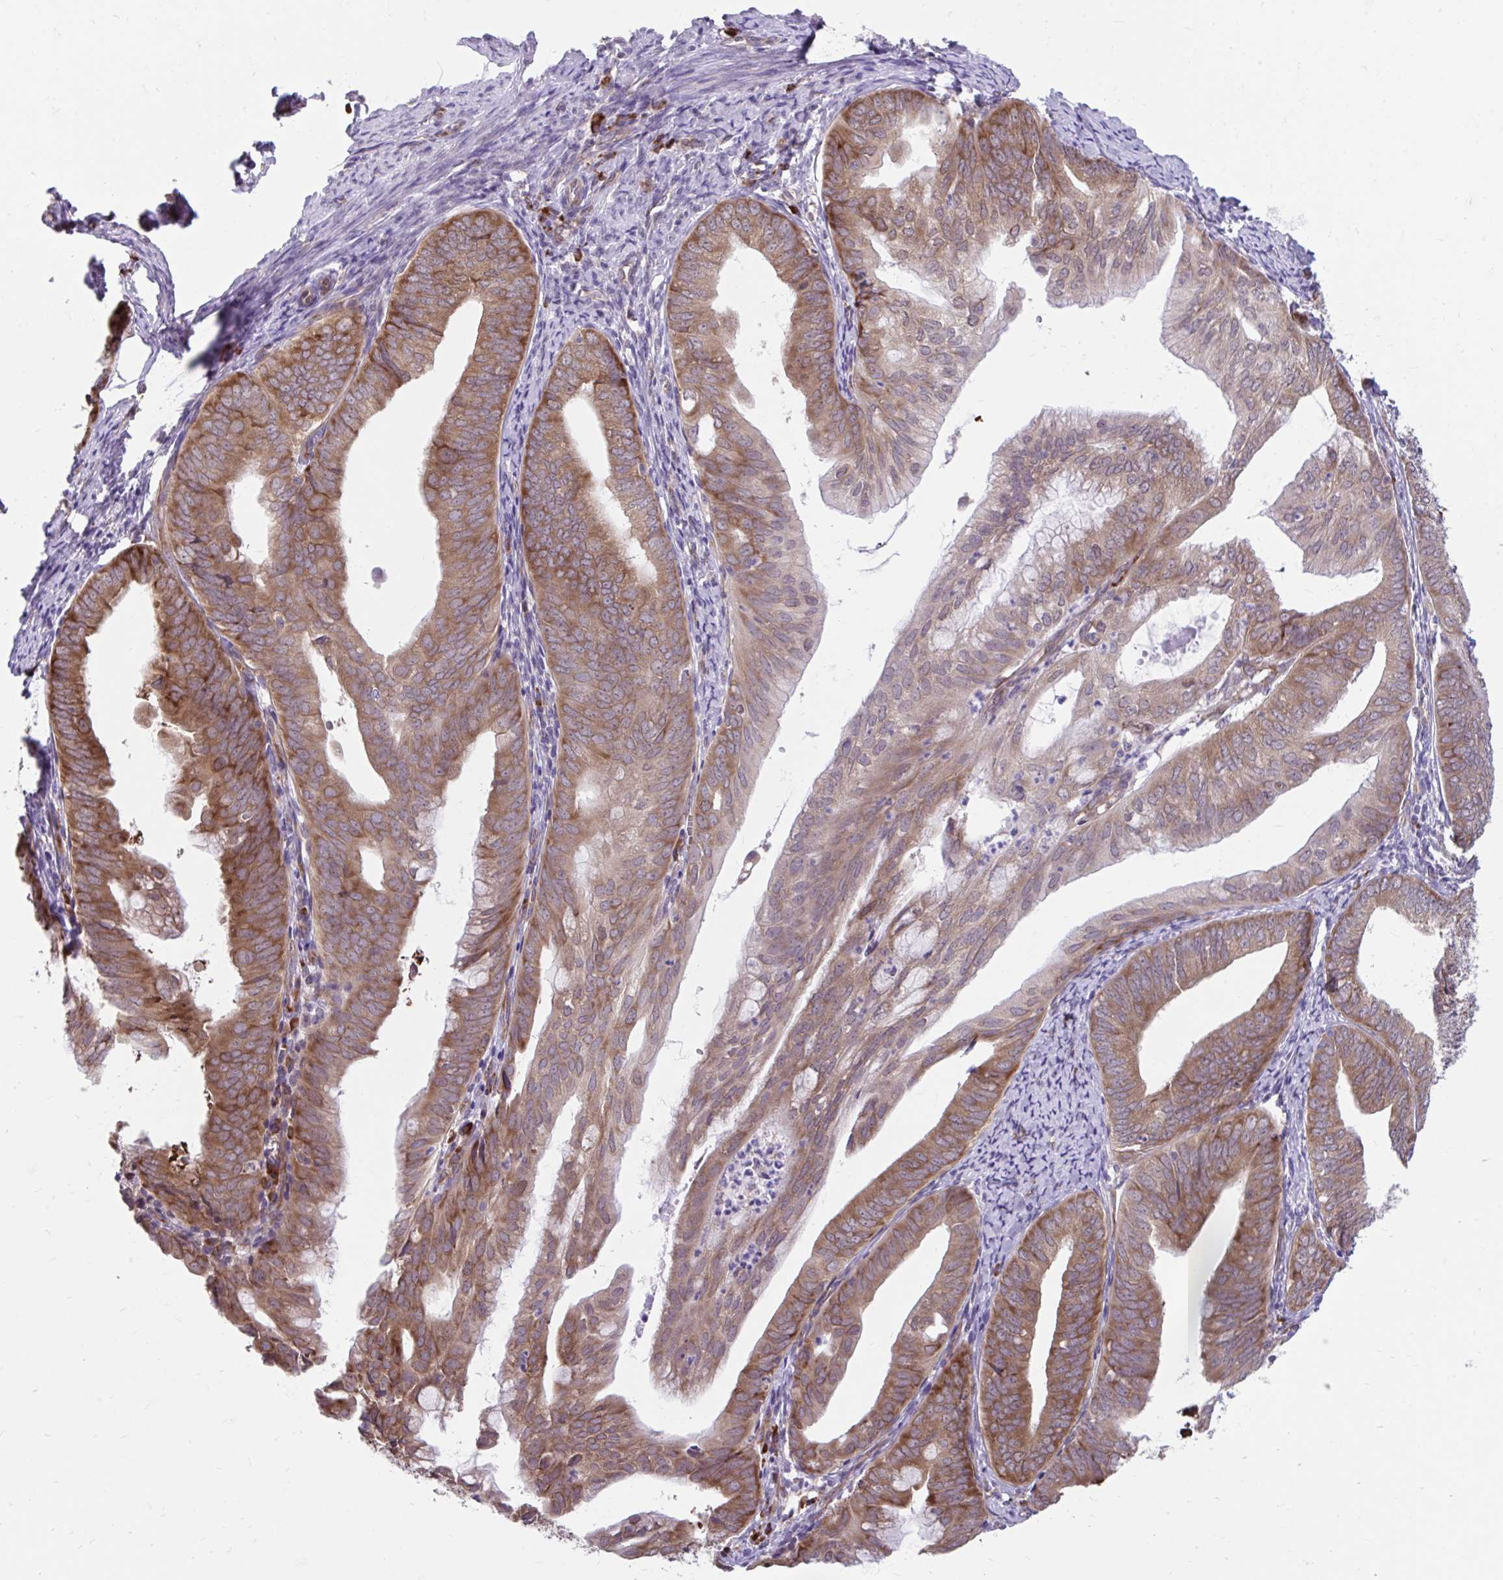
{"staining": {"intensity": "moderate", "quantity": ">75%", "location": "cytoplasmic/membranous"}, "tissue": "endometrial cancer", "cell_type": "Tumor cells", "image_type": "cancer", "snomed": [{"axis": "morphology", "description": "Adenocarcinoma, NOS"}, {"axis": "topography", "description": "Endometrium"}], "caption": "Protein expression analysis of human adenocarcinoma (endometrial) reveals moderate cytoplasmic/membranous positivity in about >75% of tumor cells.", "gene": "SELENON", "patient": {"sex": "female", "age": 75}}